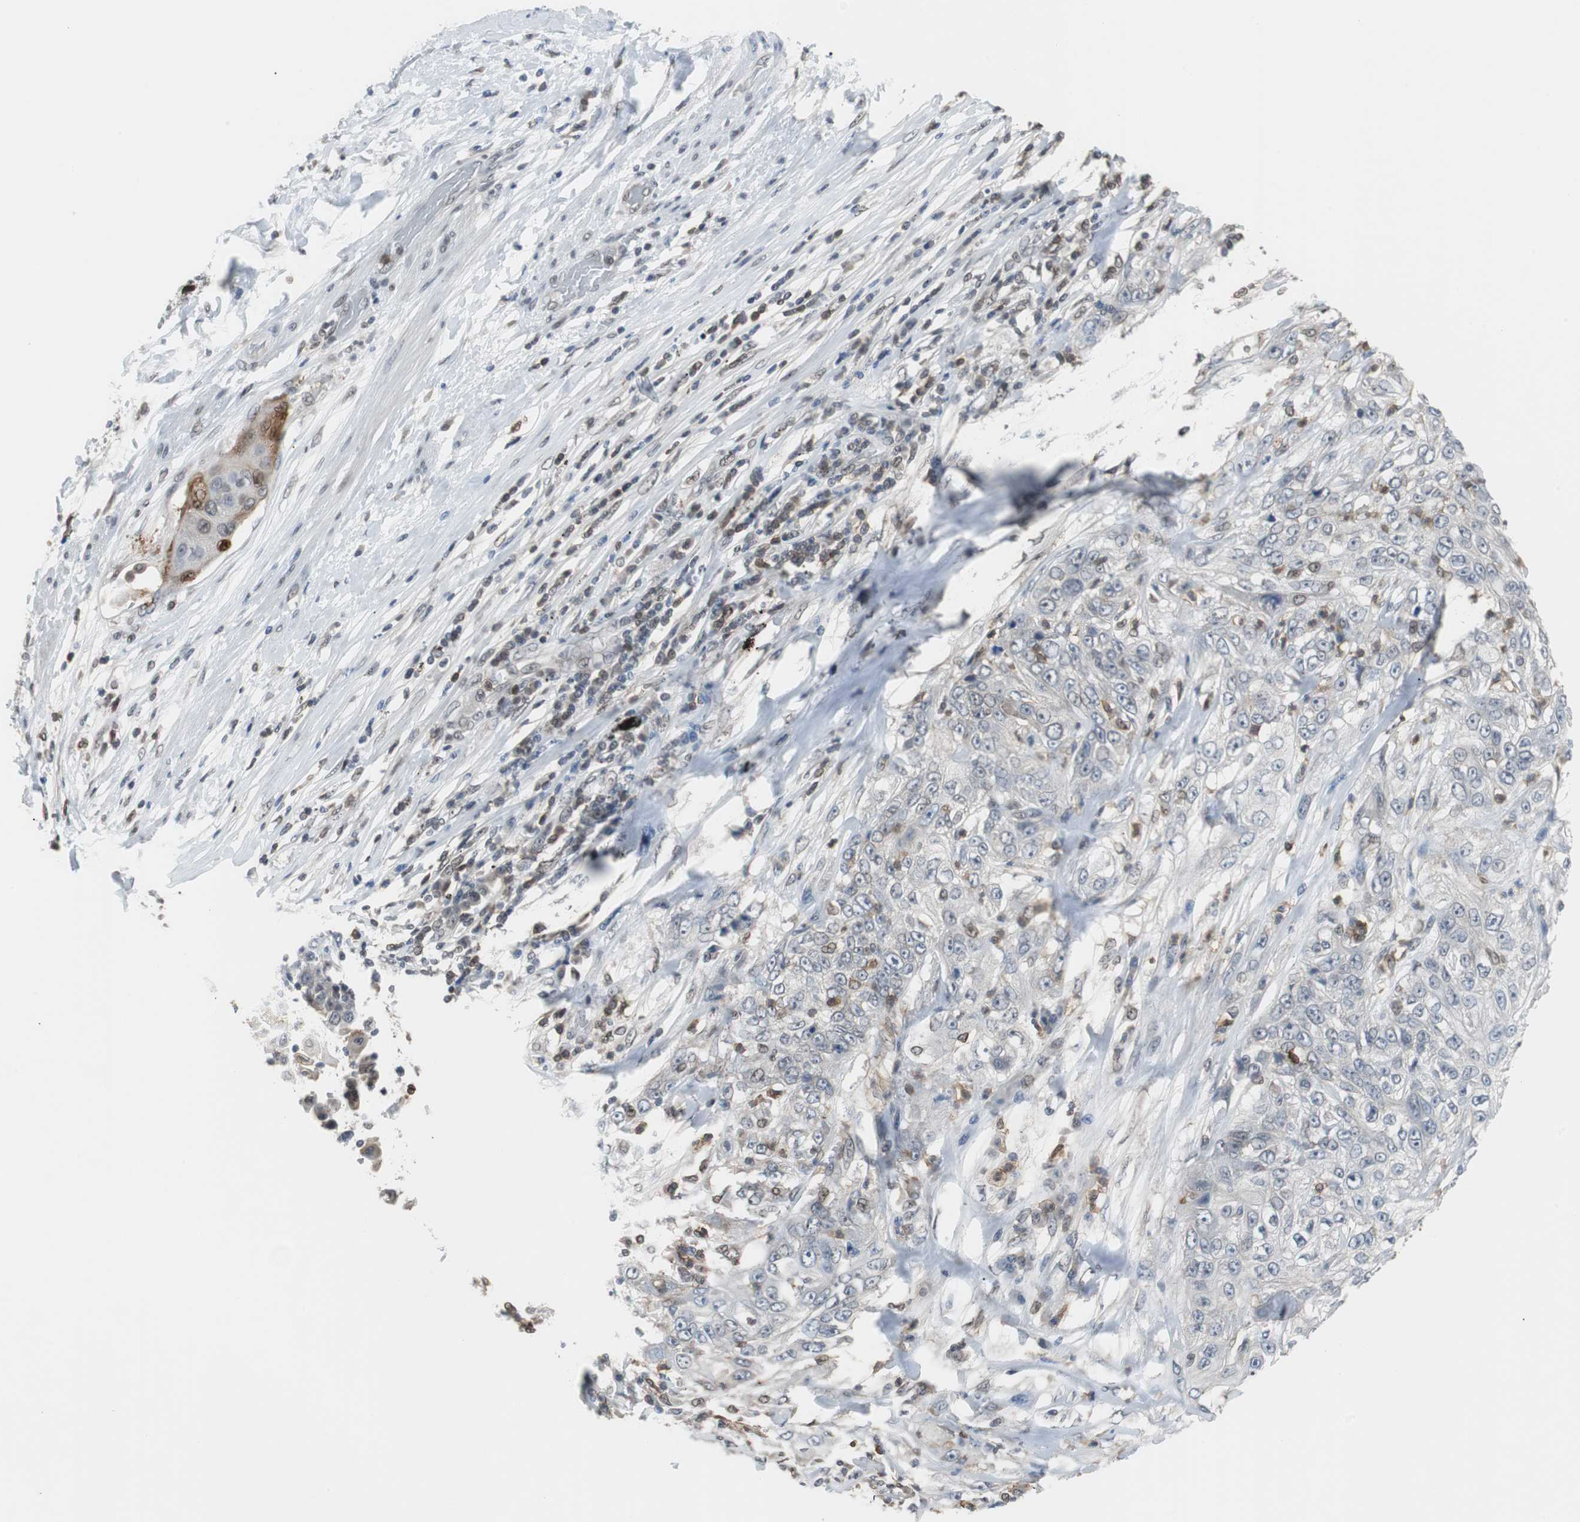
{"staining": {"intensity": "negative", "quantity": "none", "location": "none"}, "tissue": "lung cancer", "cell_type": "Tumor cells", "image_type": "cancer", "snomed": [{"axis": "morphology", "description": "Inflammation, NOS"}, {"axis": "morphology", "description": "Squamous cell carcinoma, NOS"}, {"axis": "topography", "description": "Lymph node"}, {"axis": "topography", "description": "Soft tissue"}, {"axis": "topography", "description": "Lung"}], "caption": "High power microscopy histopathology image of an IHC histopathology image of lung cancer (squamous cell carcinoma), revealing no significant expression in tumor cells.", "gene": "SIRT1", "patient": {"sex": "male", "age": 66}}